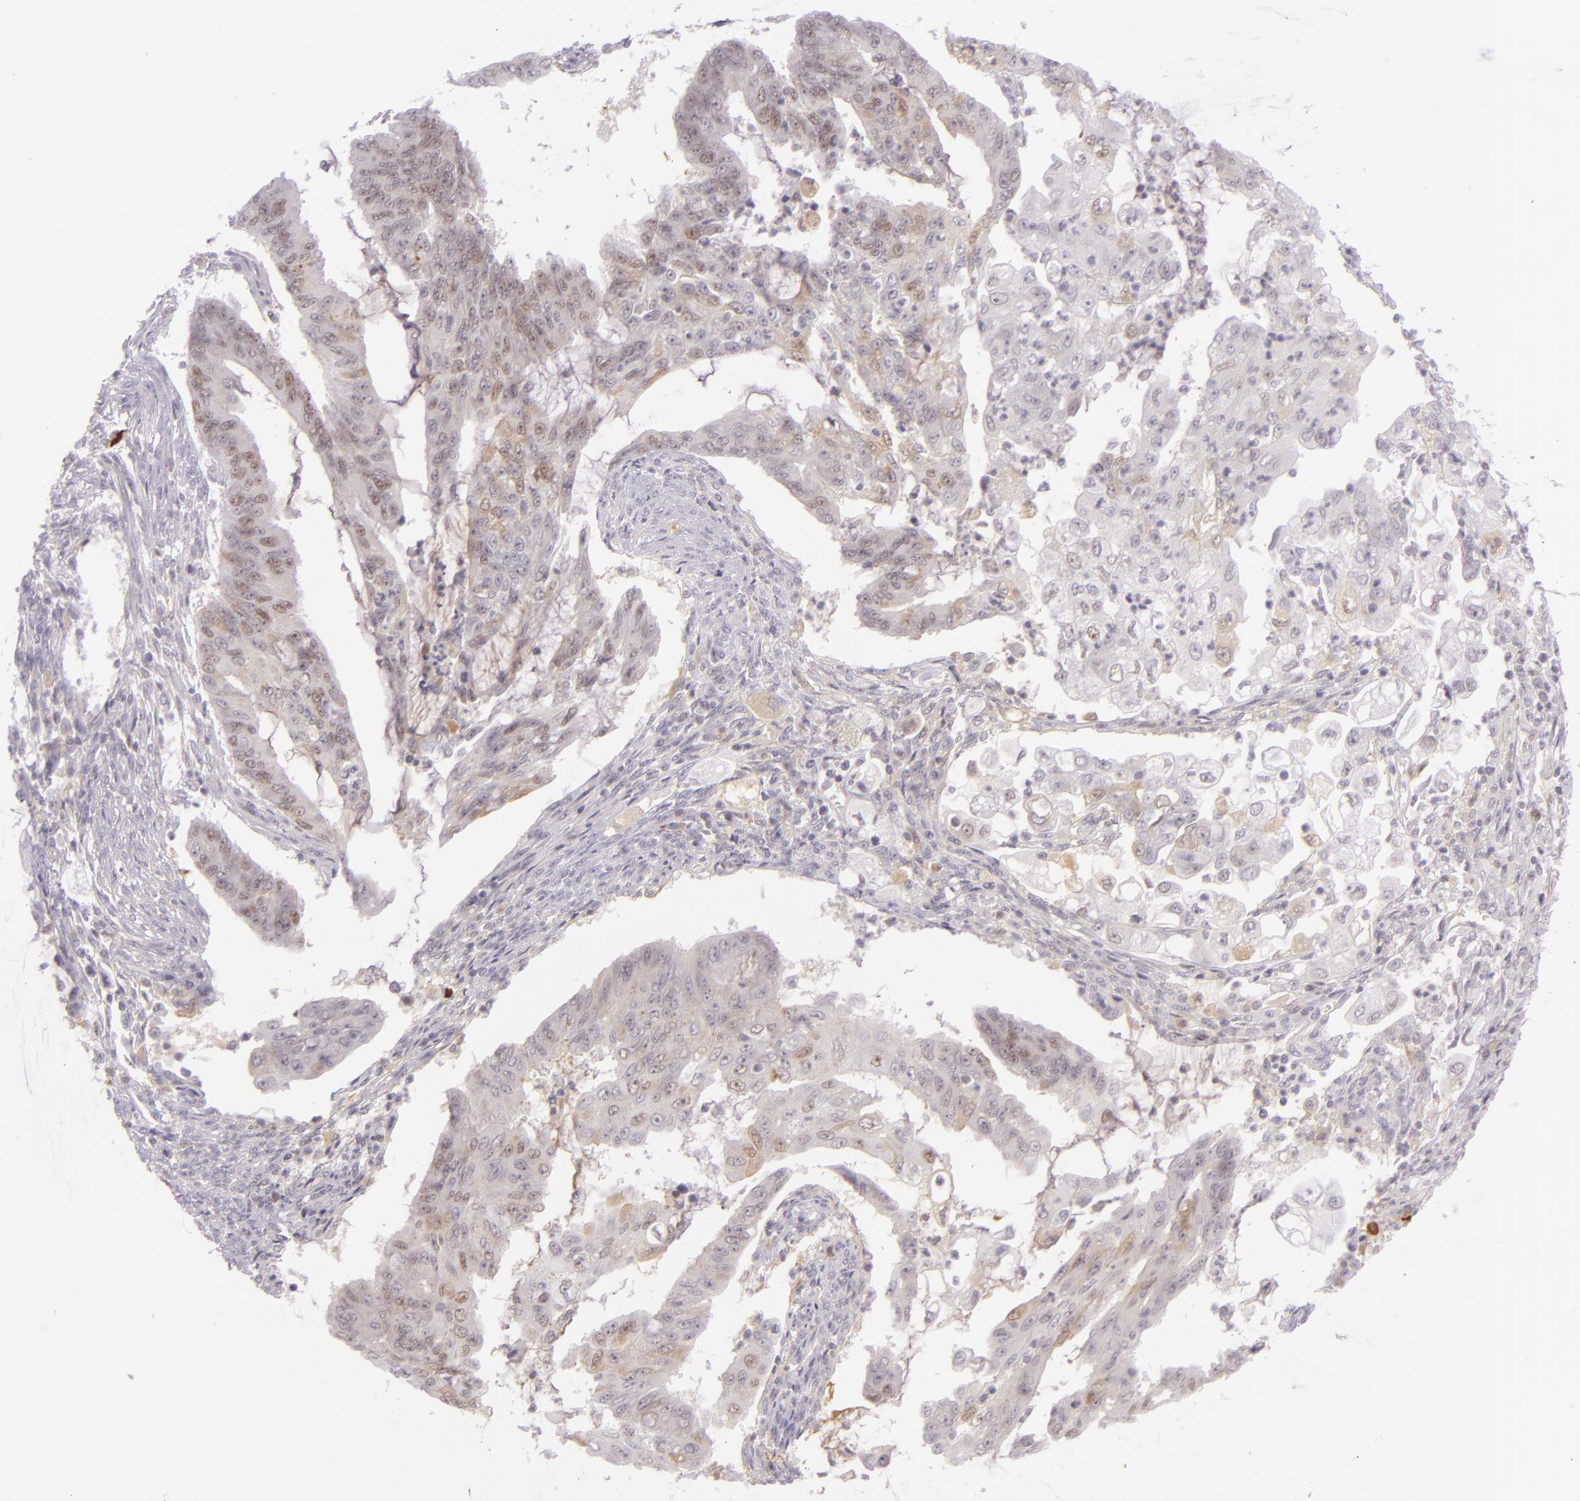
{"staining": {"intensity": "weak", "quantity": "25%-75%", "location": "cytoplasmic/membranous"}, "tissue": "endometrial cancer", "cell_type": "Tumor cells", "image_type": "cancer", "snomed": [{"axis": "morphology", "description": "Adenocarcinoma, NOS"}, {"axis": "topography", "description": "Endometrium"}], "caption": "Immunohistochemical staining of human adenocarcinoma (endometrial) displays weak cytoplasmic/membranous protein expression in approximately 25%-75% of tumor cells. (DAB (3,3'-diaminobenzidine) = brown stain, brightfield microscopy at high magnification).", "gene": "CHEK2", "patient": {"sex": "female", "age": 75}}